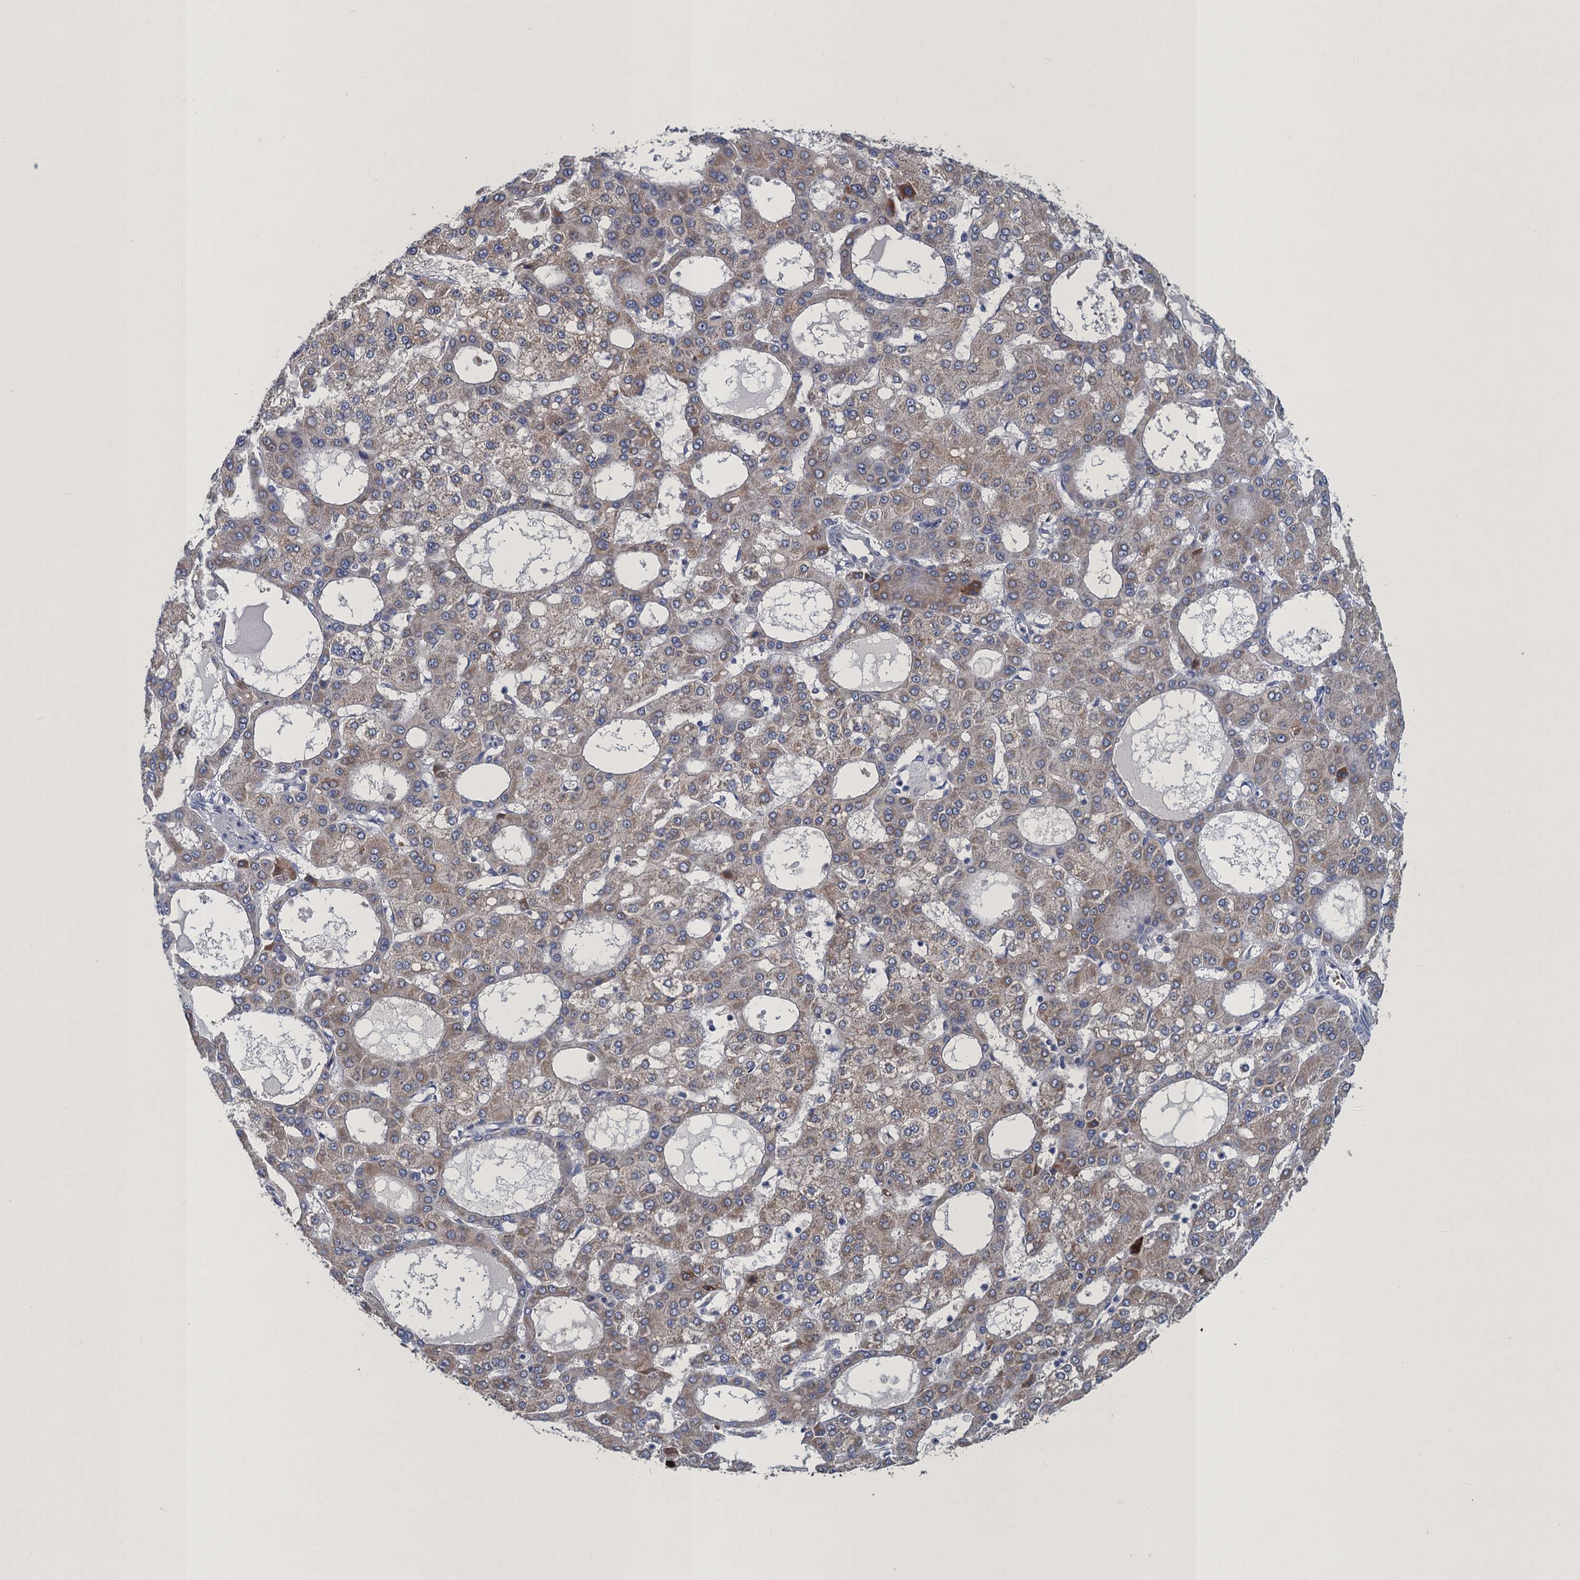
{"staining": {"intensity": "weak", "quantity": "25%-75%", "location": "cytoplasmic/membranous"}, "tissue": "liver cancer", "cell_type": "Tumor cells", "image_type": "cancer", "snomed": [{"axis": "morphology", "description": "Carcinoma, Hepatocellular, NOS"}, {"axis": "topography", "description": "Liver"}], "caption": "Weak cytoplasmic/membranous protein positivity is appreciated in approximately 25%-75% of tumor cells in liver cancer (hepatocellular carcinoma). The staining was performed using DAB to visualize the protein expression in brown, while the nuclei were stained in blue with hematoxylin (Magnification: 20x).", "gene": "ATOSA", "patient": {"sex": "male", "age": 47}}